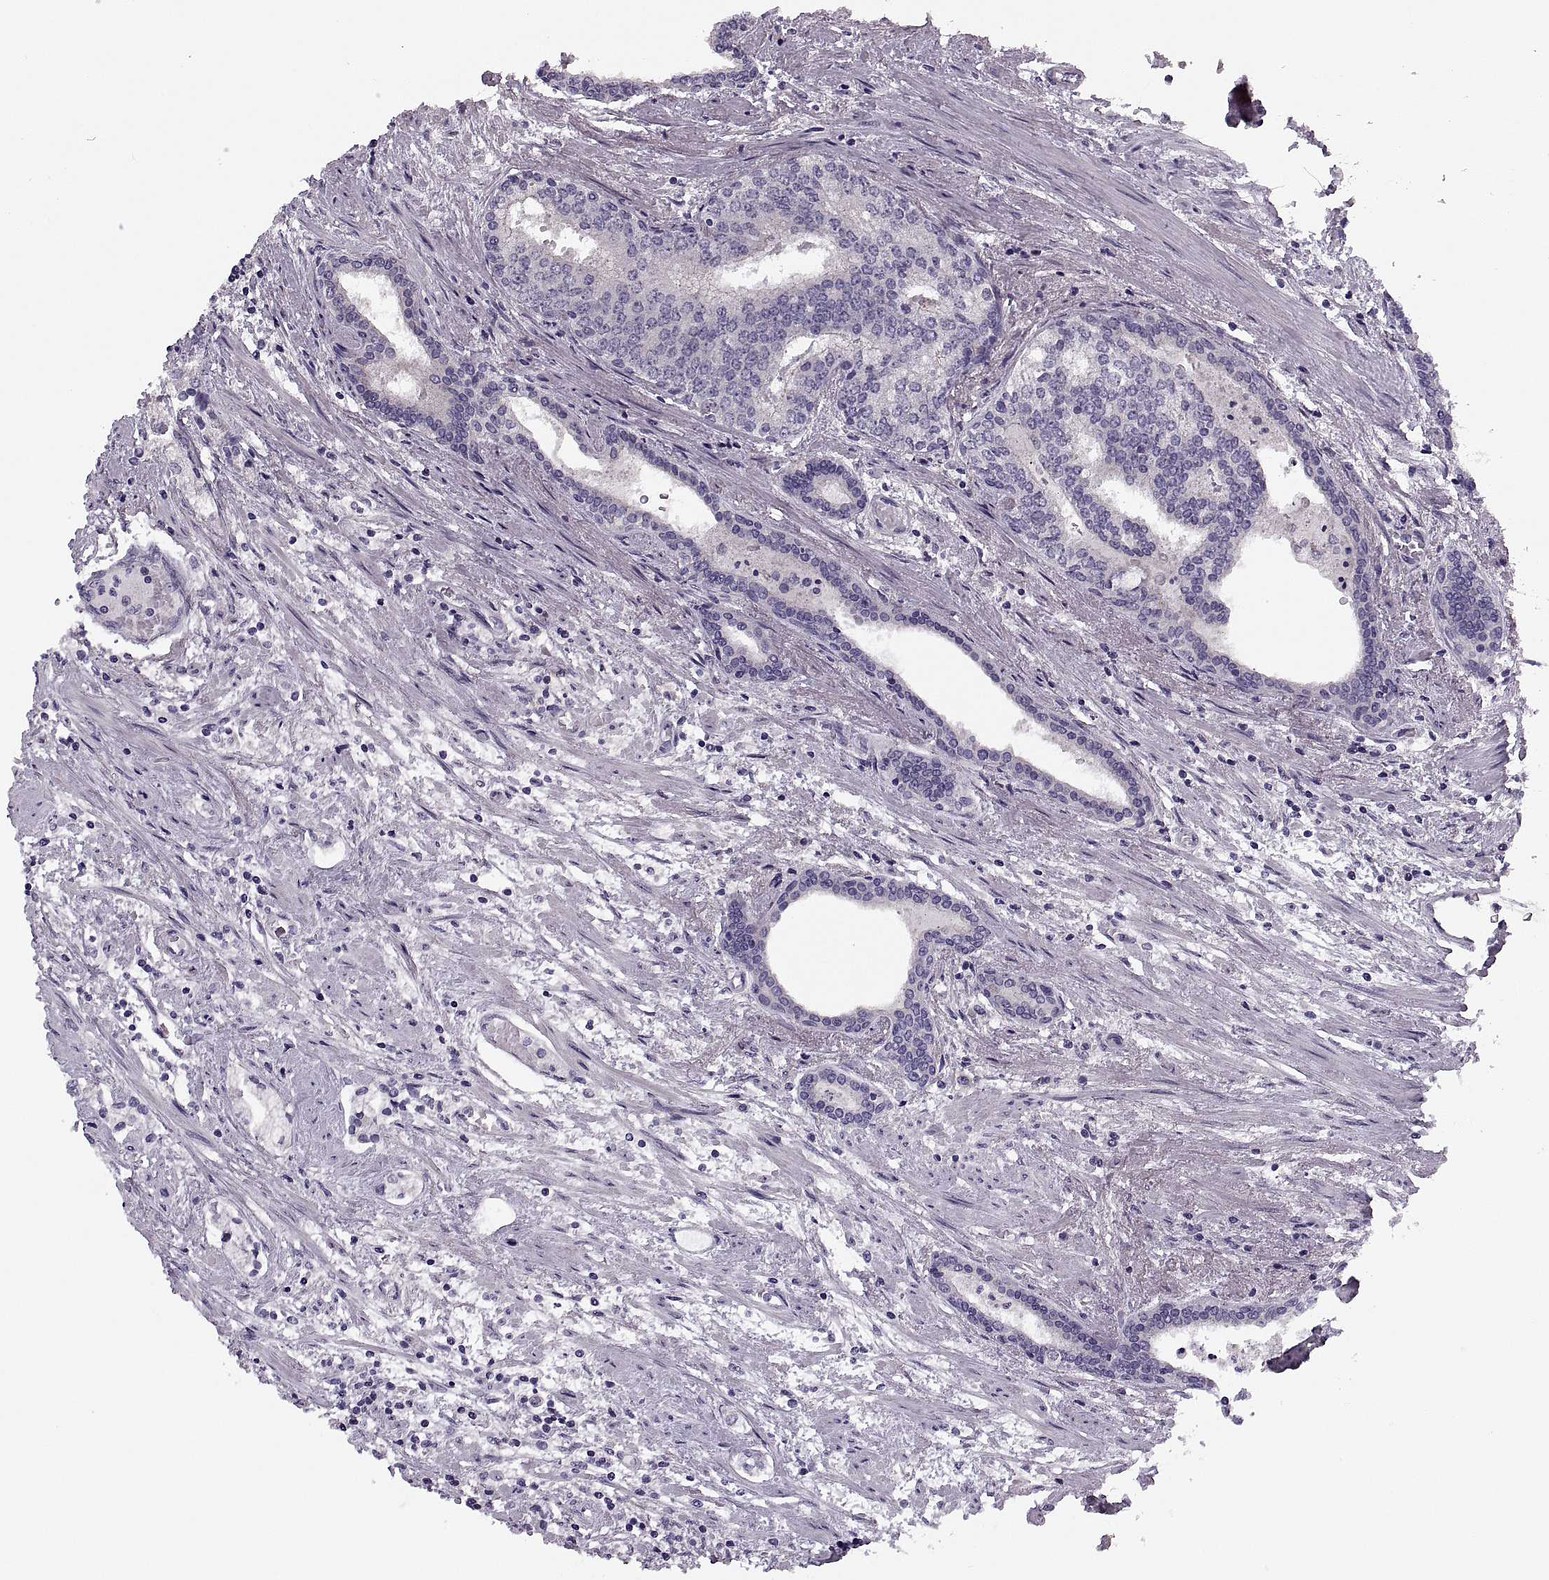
{"staining": {"intensity": "negative", "quantity": "none", "location": "none"}, "tissue": "prostate cancer", "cell_type": "Tumor cells", "image_type": "cancer", "snomed": [{"axis": "morphology", "description": "Adenocarcinoma, NOS"}, {"axis": "topography", "description": "Prostate"}], "caption": "High magnification brightfield microscopy of prostate cancer (adenocarcinoma) stained with DAB (brown) and counterstained with hematoxylin (blue): tumor cells show no significant staining.", "gene": "PRSS54", "patient": {"sex": "male", "age": 64}}